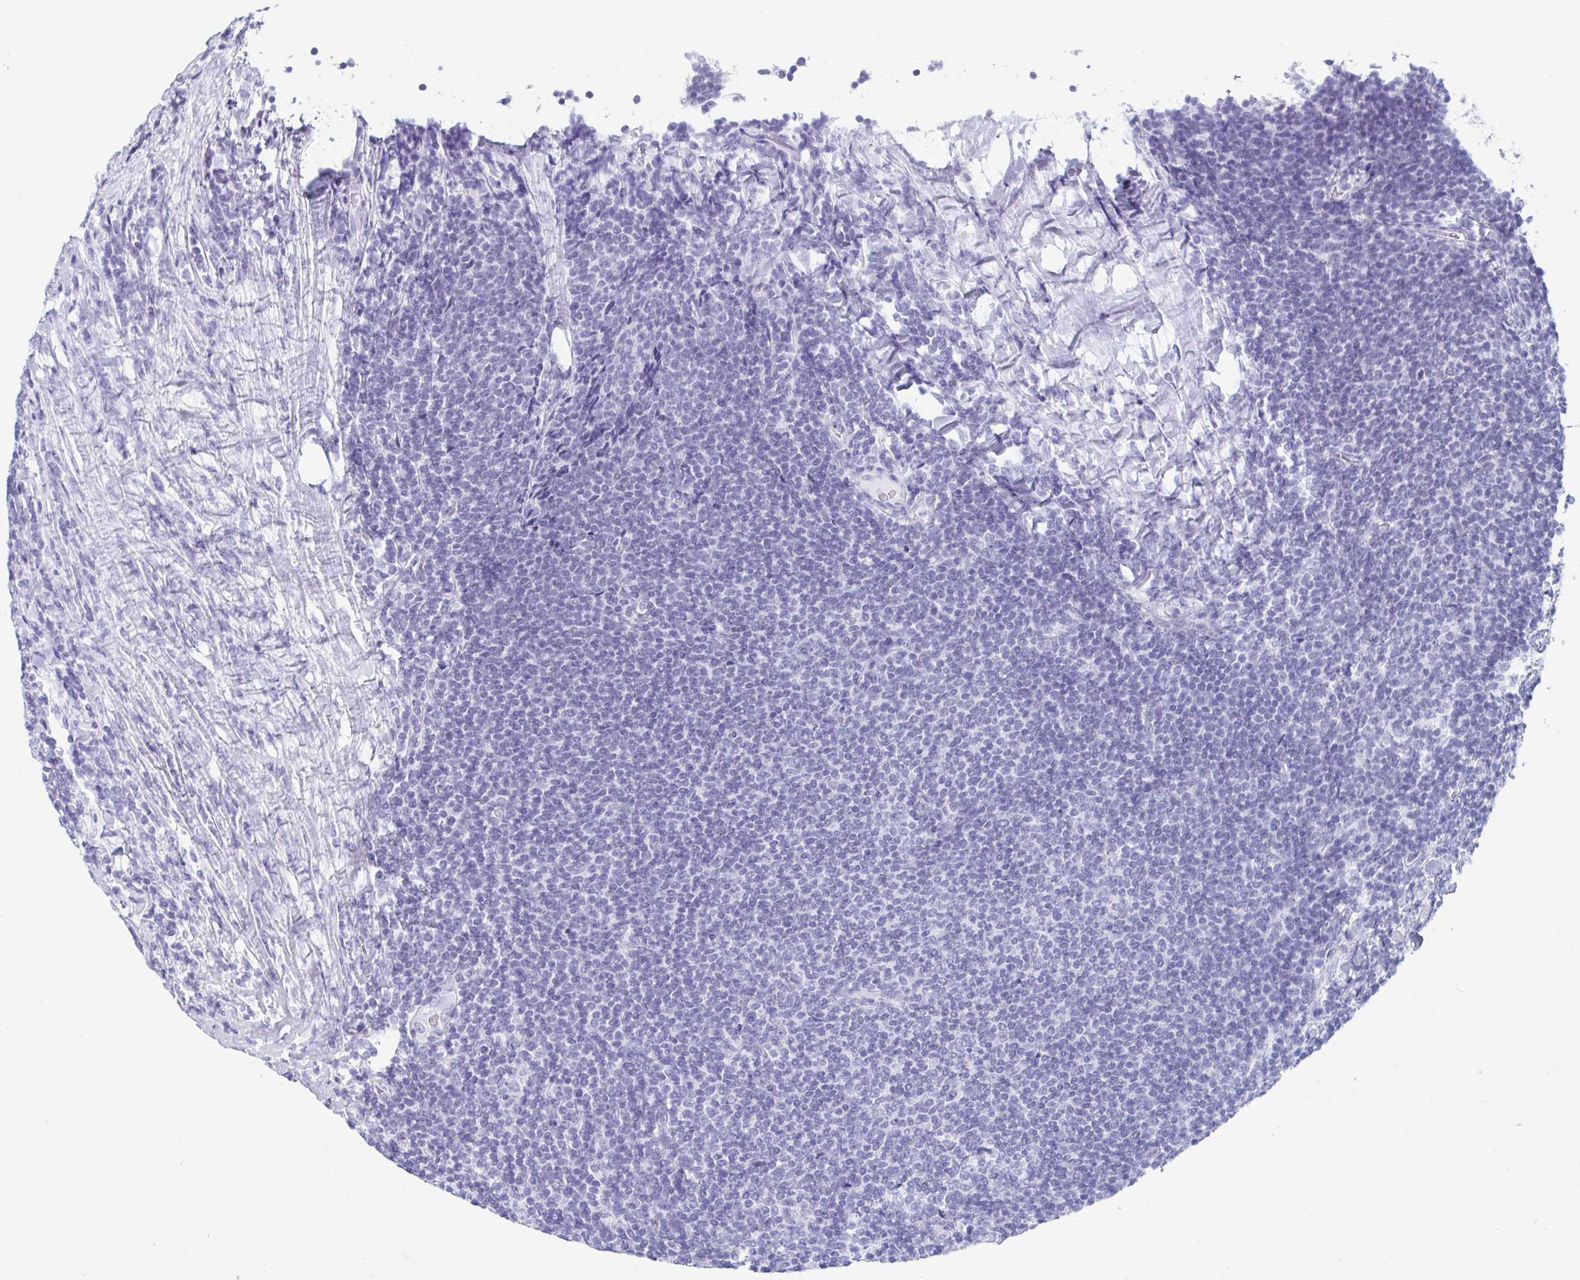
{"staining": {"intensity": "negative", "quantity": "none", "location": "none"}, "tissue": "lymphoma", "cell_type": "Tumor cells", "image_type": "cancer", "snomed": [{"axis": "morphology", "description": "Malignant lymphoma, non-Hodgkin's type, Low grade"}, {"axis": "topography", "description": "Lymph node"}], "caption": "Tumor cells show no significant protein staining in lymphoma.", "gene": "GKN2", "patient": {"sex": "male", "age": 52}}